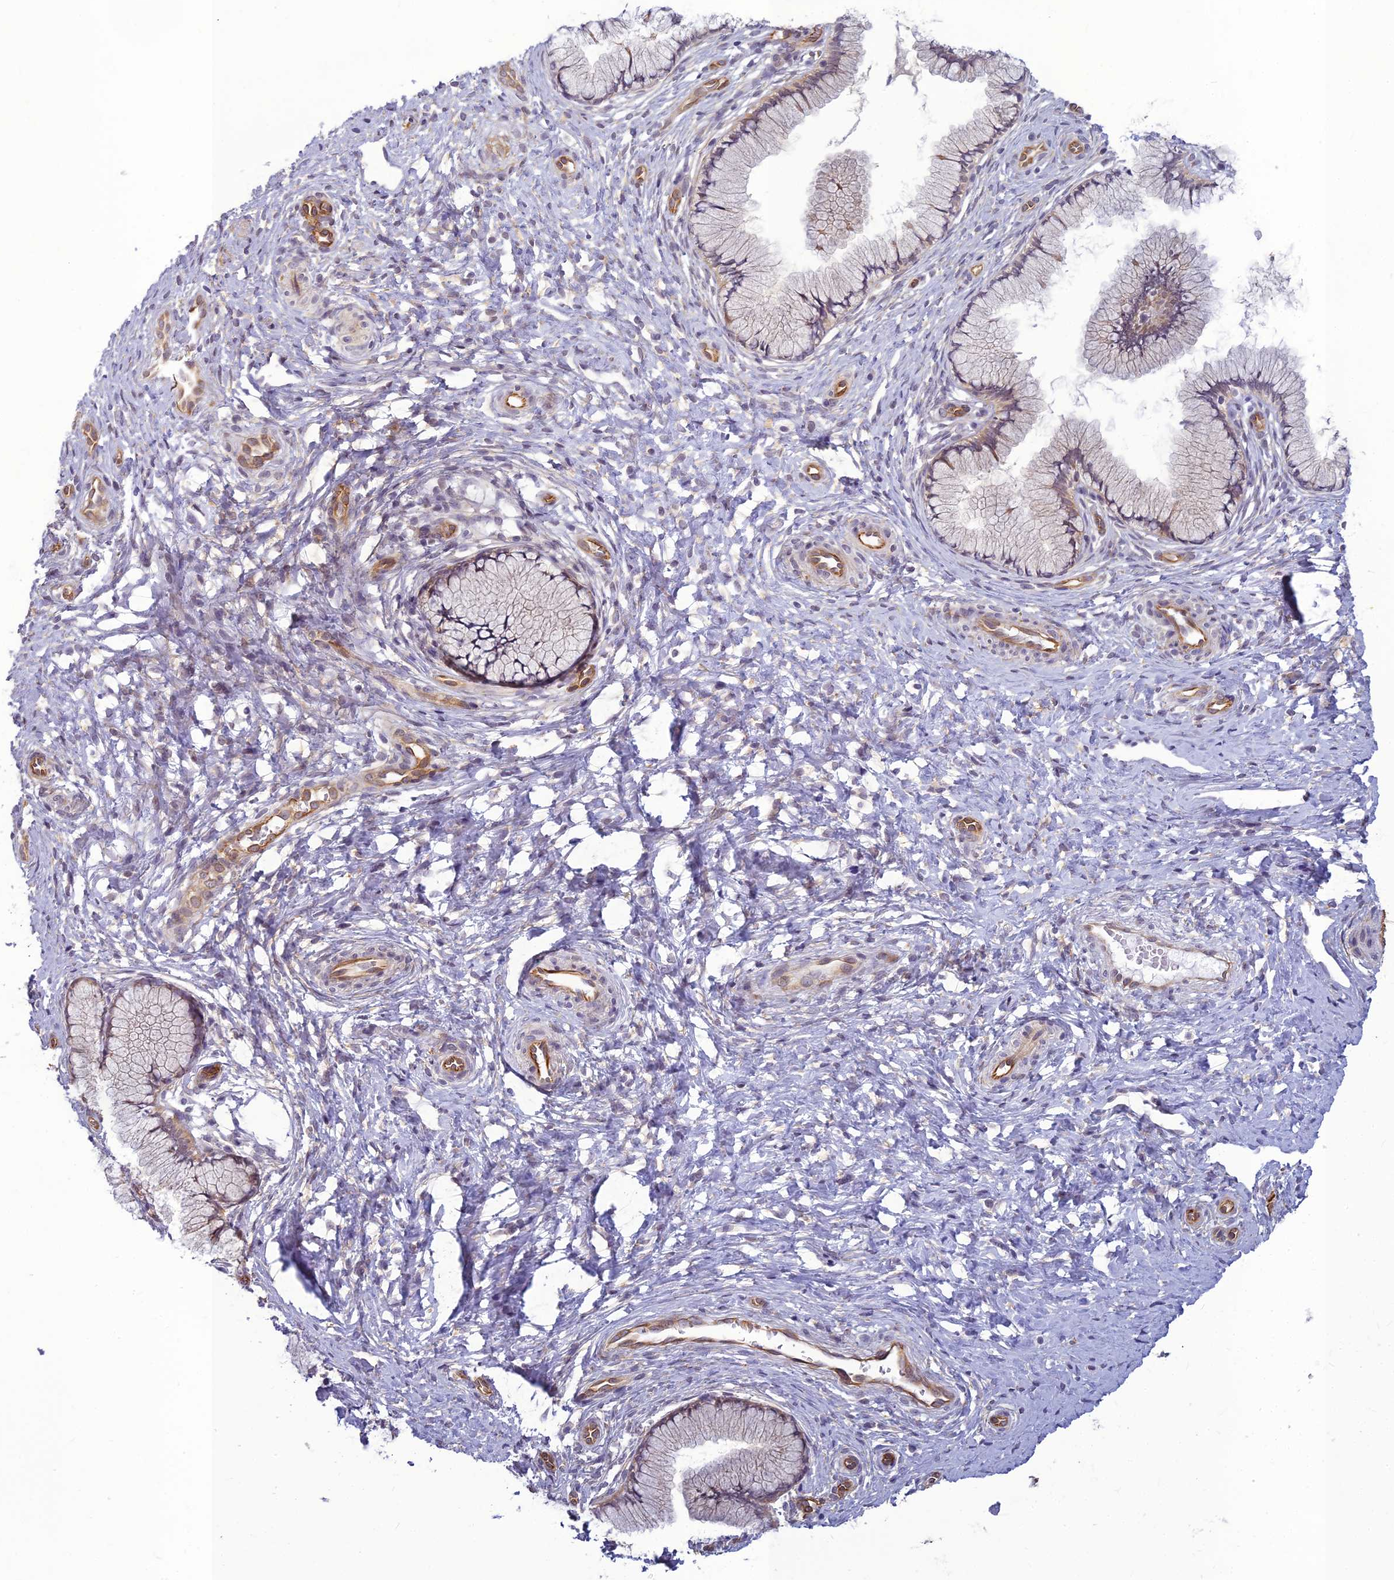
{"staining": {"intensity": "moderate", "quantity": "25%-75%", "location": "cytoplasmic/membranous,nuclear"}, "tissue": "cervix", "cell_type": "Glandular cells", "image_type": "normal", "snomed": [{"axis": "morphology", "description": "Normal tissue, NOS"}, {"axis": "topography", "description": "Cervix"}], "caption": "IHC image of normal cervix stained for a protein (brown), which demonstrates medium levels of moderate cytoplasmic/membranous,nuclear expression in about 25%-75% of glandular cells.", "gene": "RGL3", "patient": {"sex": "female", "age": 36}}